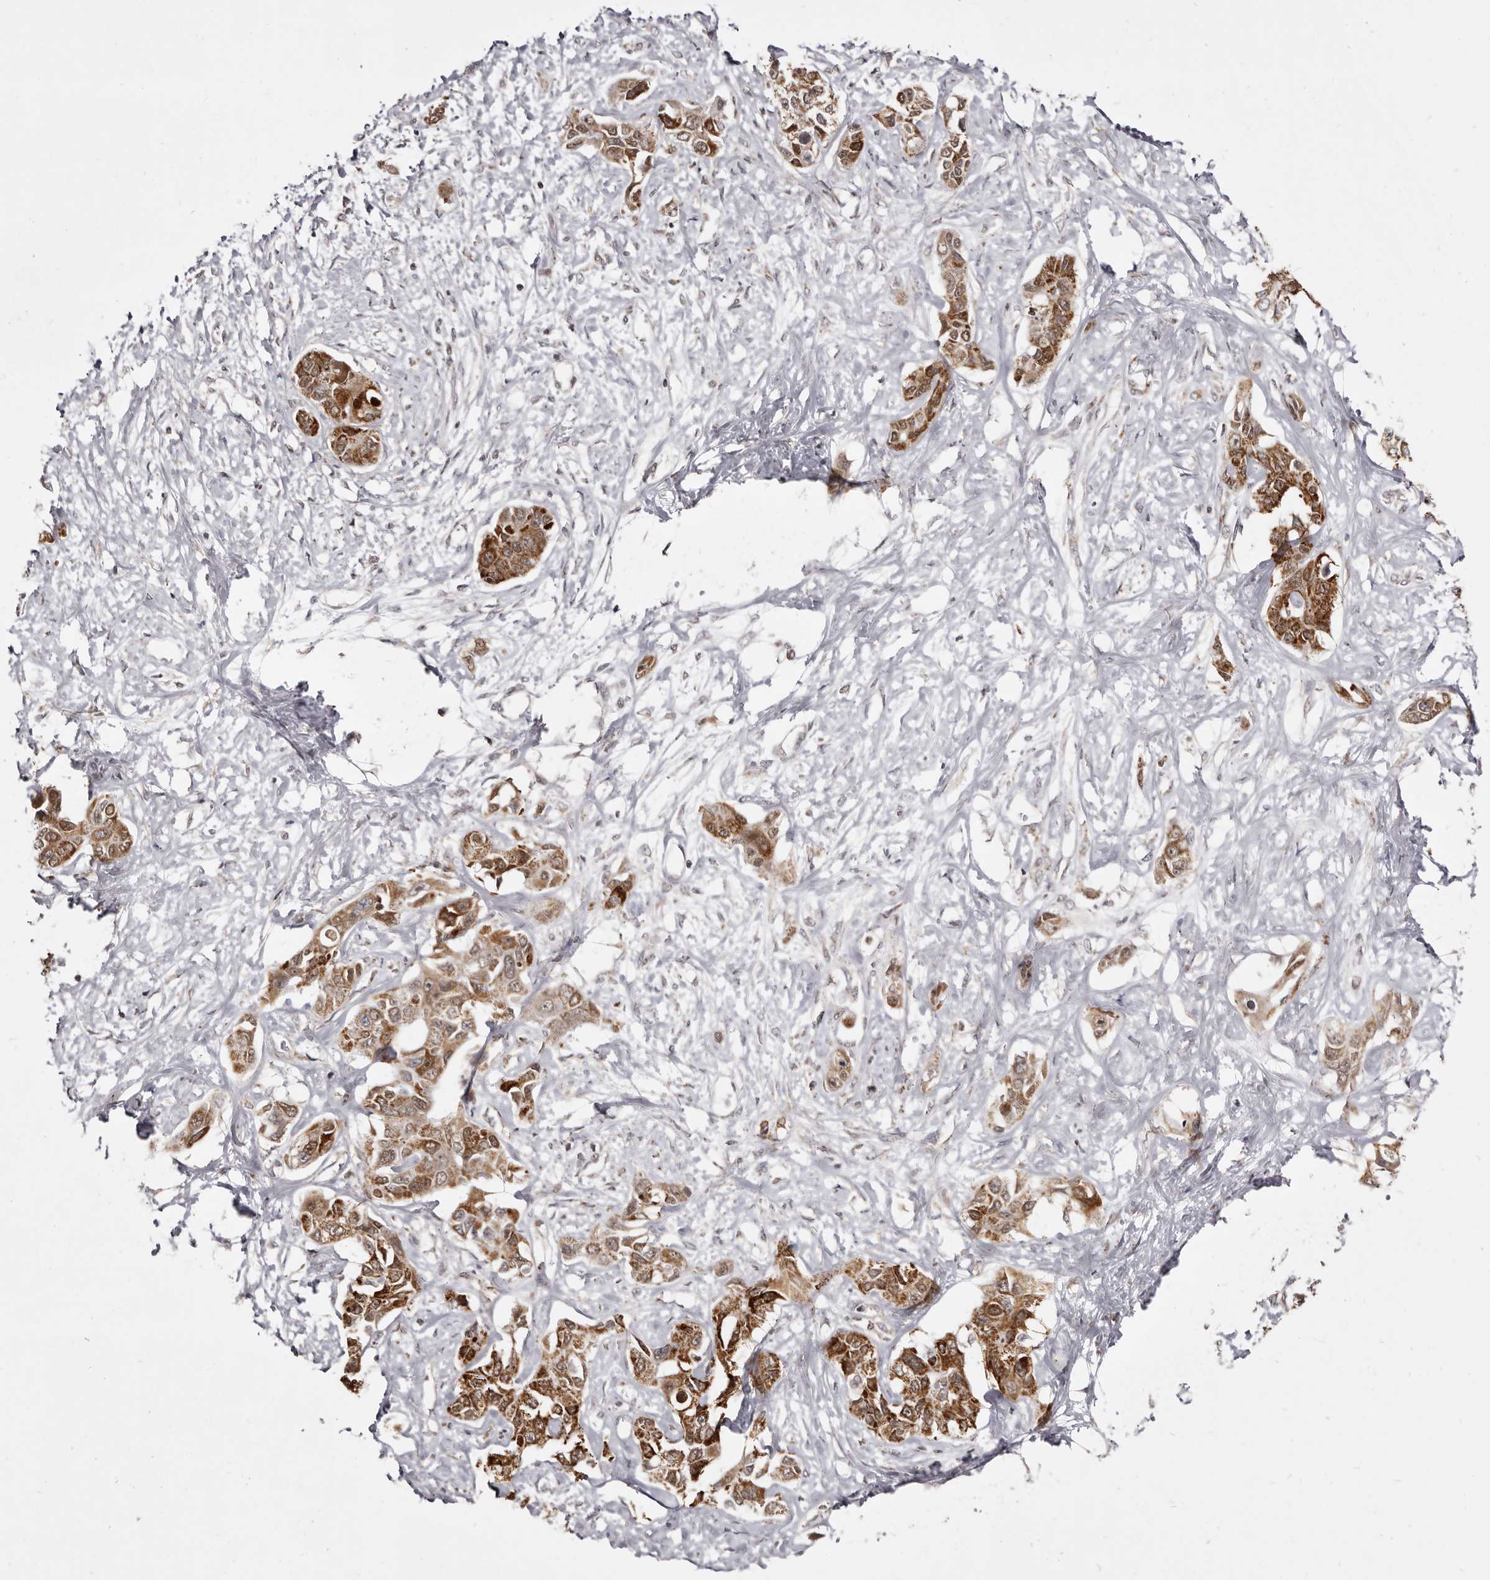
{"staining": {"intensity": "strong", "quantity": ">75%", "location": "cytoplasmic/membranous"}, "tissue": "liver cancer", "cell_type": "Tumor cells", "image_type": "cancer", "snomed": [{"axis": "morphology", "description": "Cholangiocarcinoma"}, {"axis": "topography", "description": "Liver"}], "caption": "Human liver cancer (cholangiocarcinoma) stained with a protein marker exhibits strong staining in tumor cells.", "gene": "THUMPD1", "patient": {"sex": "male", "age": 59}}